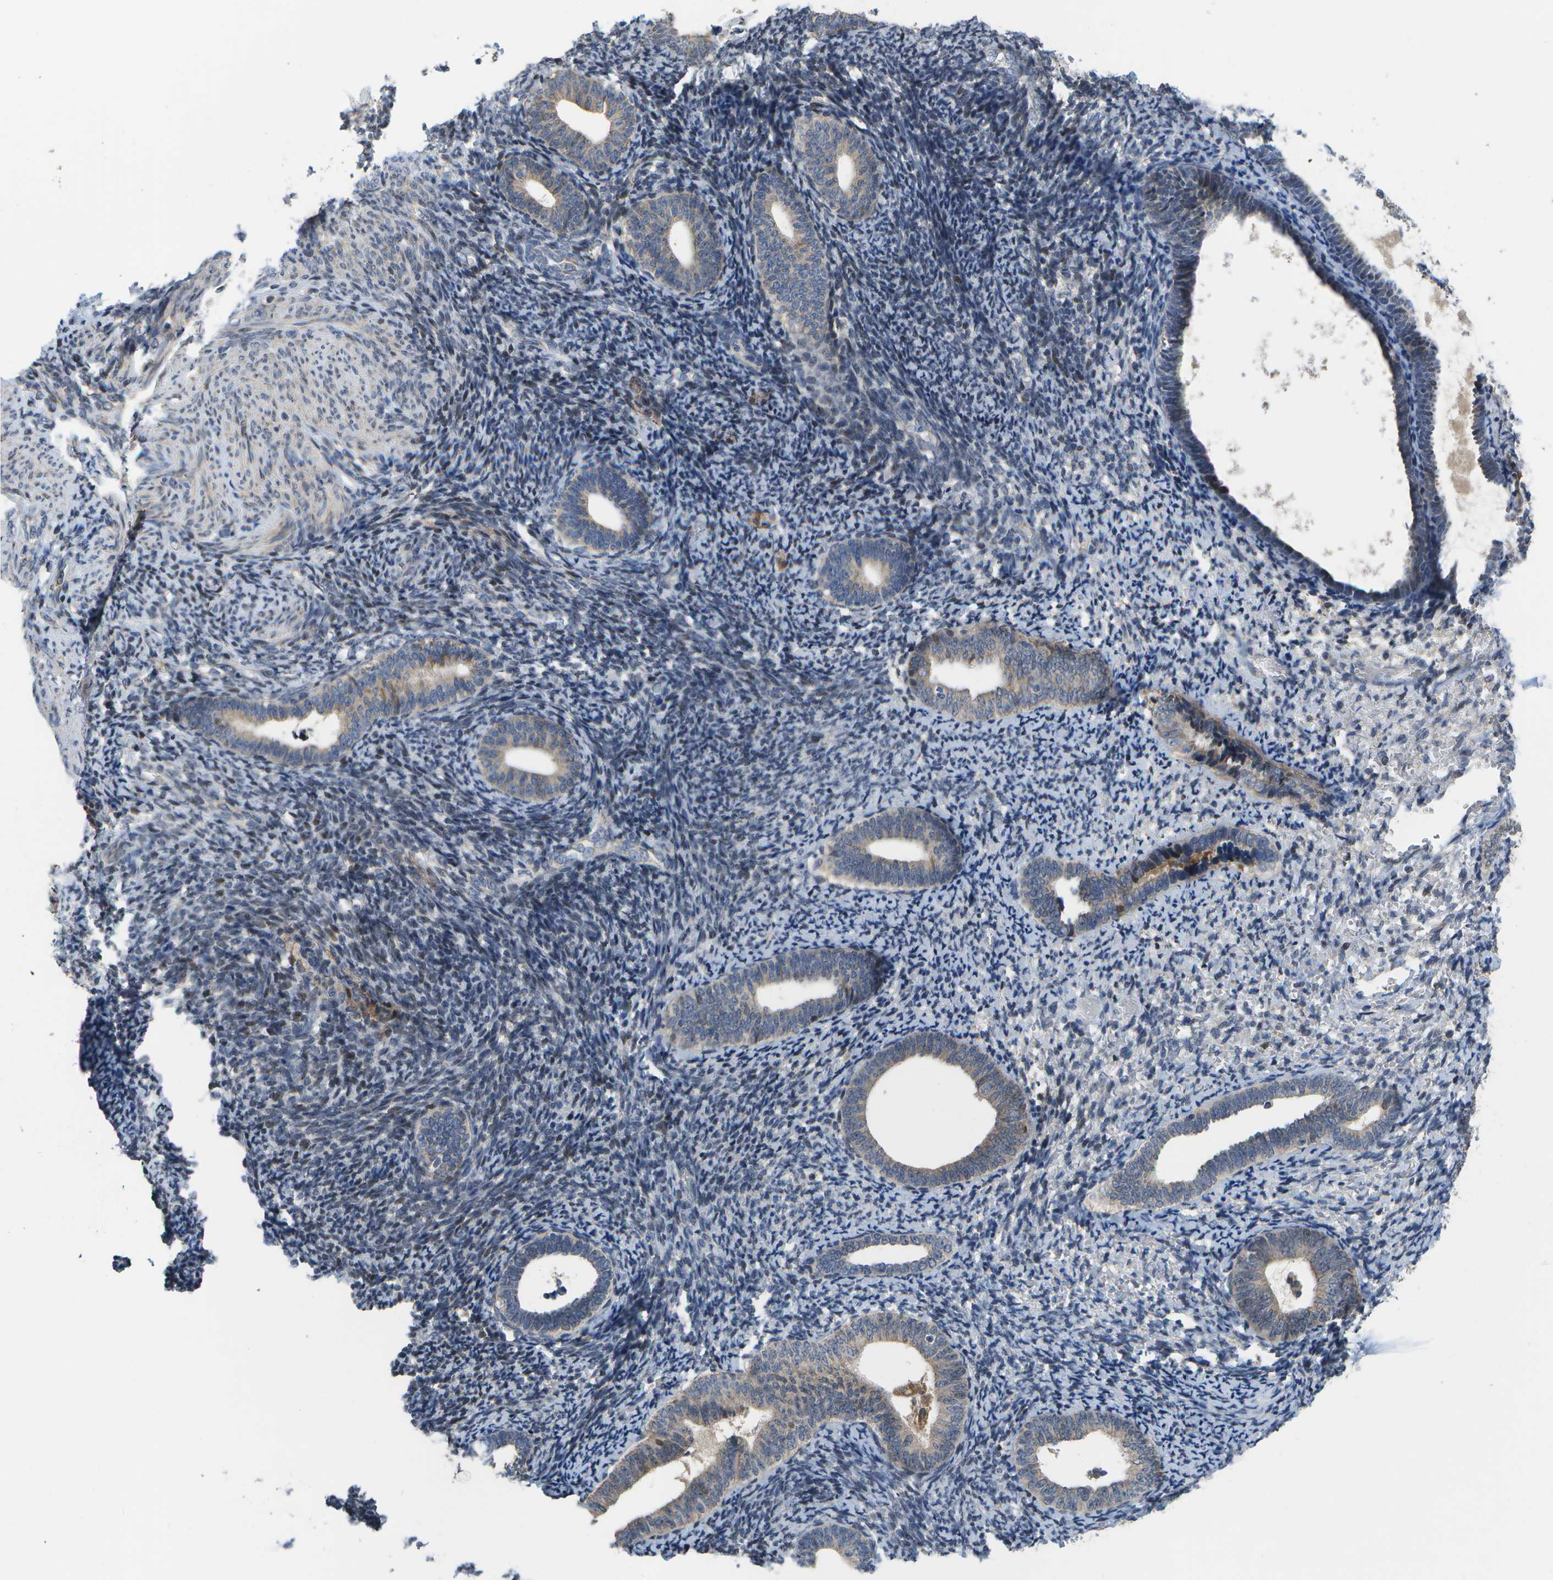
{"staining": {"intensity": "moderate", "quantity": "25%-75%", "location": "nuclear"}, "tissue": "endometrium", "cell_type": "Cells in endometrial stroma", "image_type": "normal", "snomed": [{"axis": "morphology", "description": "Normal tissue, NOS"}, {"axis": "topography", "description": "Endometrium"}], "caption": "This photomicrograph exhibits IHC staining of benign human endometrium, with medium moderate nuclear staining in about 25%-75% of cells in endometrial stroma.", "gene": "HADHA", "patient": {"sex": "female", "age": 66}}